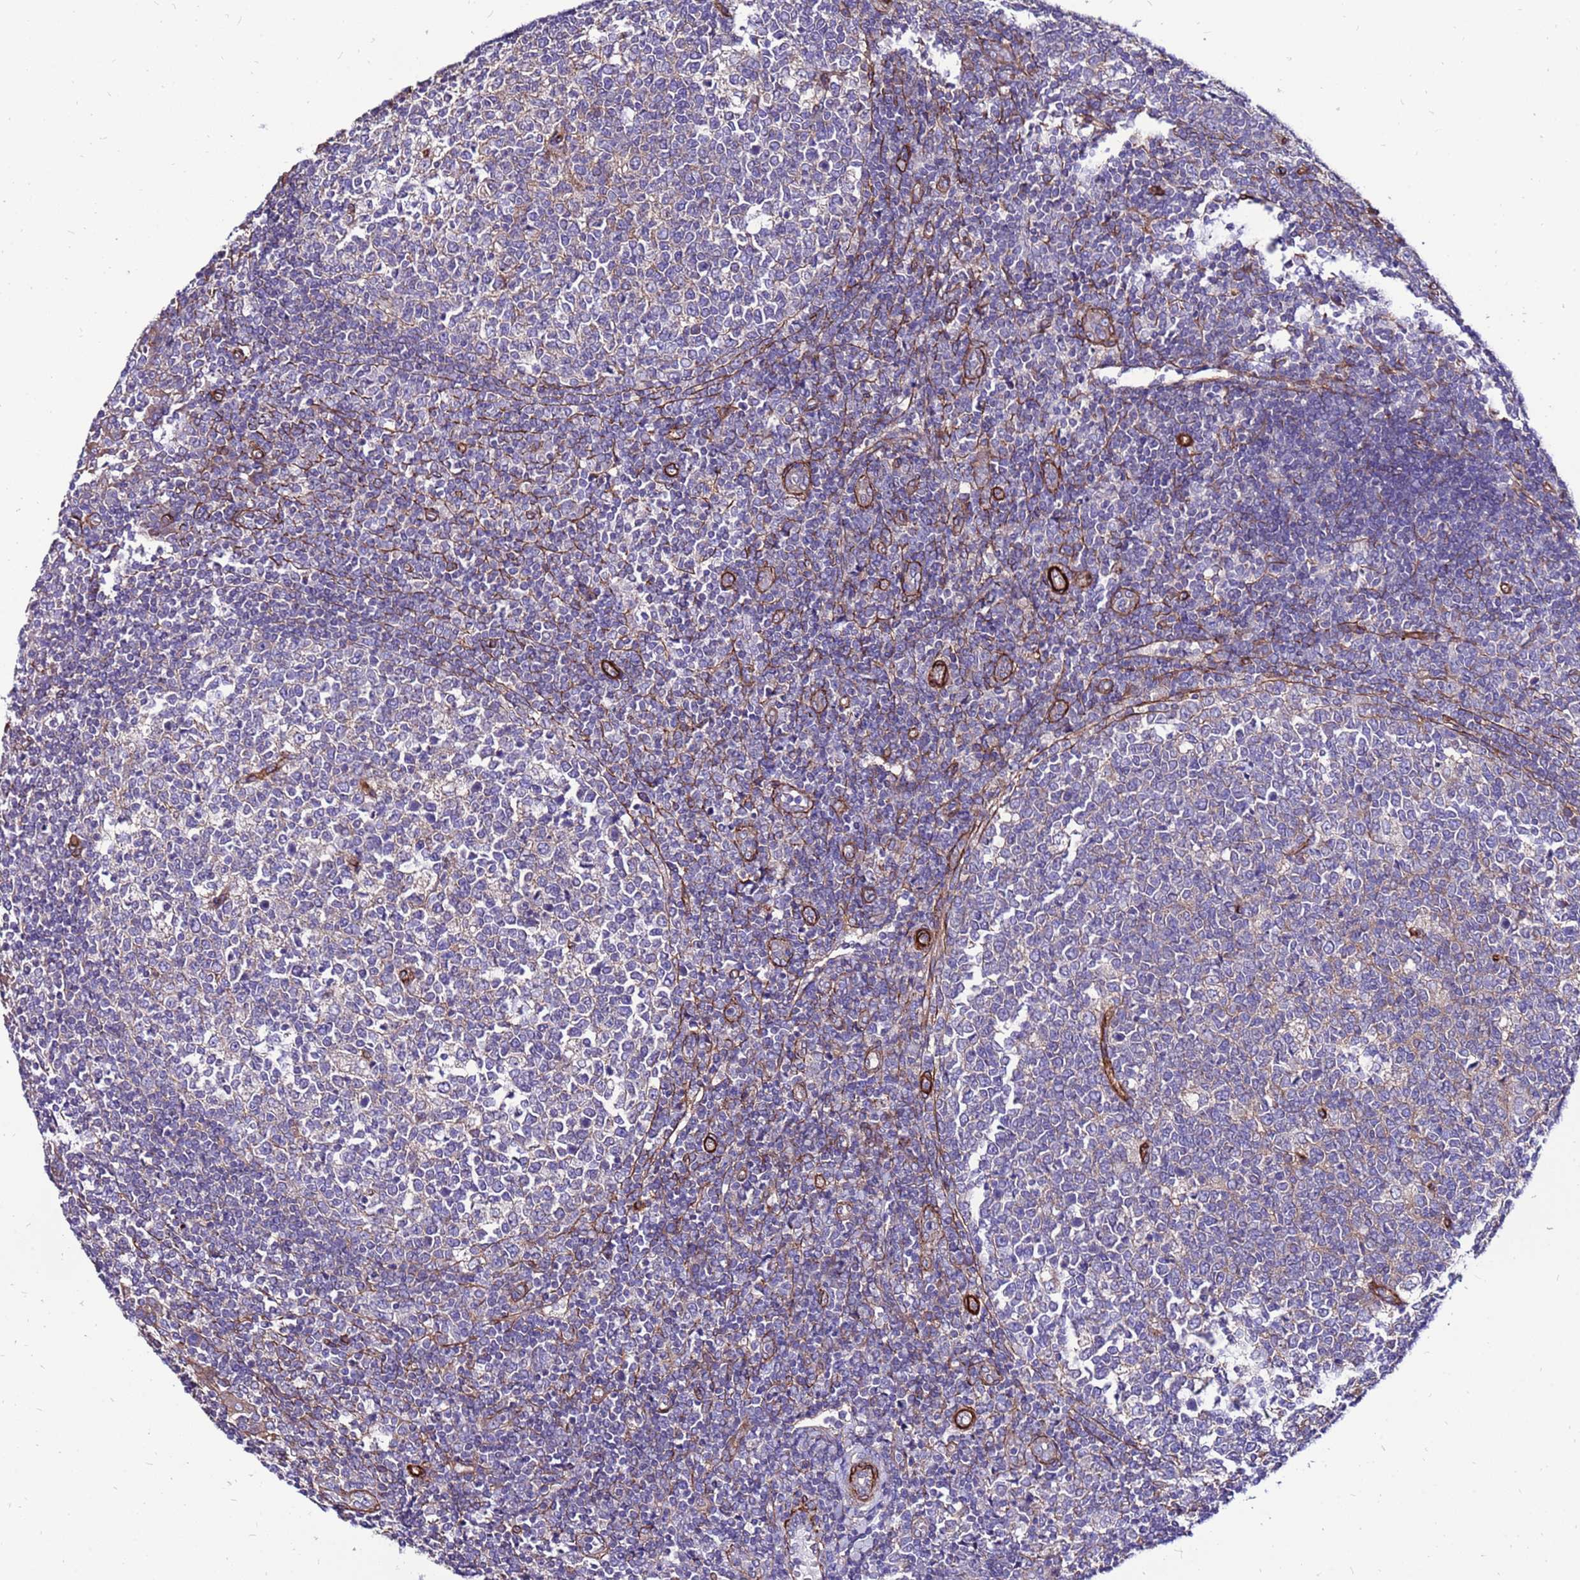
{"staining": {"intensity": "negative", "quantity": "none", "location": "none"}, "tissue": "tonsil", "cell_type": "Germinal center cells", "image_type": "normal", "snomed": [{"axis": "morphology", "description": "Normal tissue, NOS"}, {"axis": "topography", "description": "Tonsil"}], "caption": "This is an IHC image of unremarkable human tonsil. There is no staining in germinal center cells.", "gene": "EI24", "patient": {"sex": "female", "age": 19}}